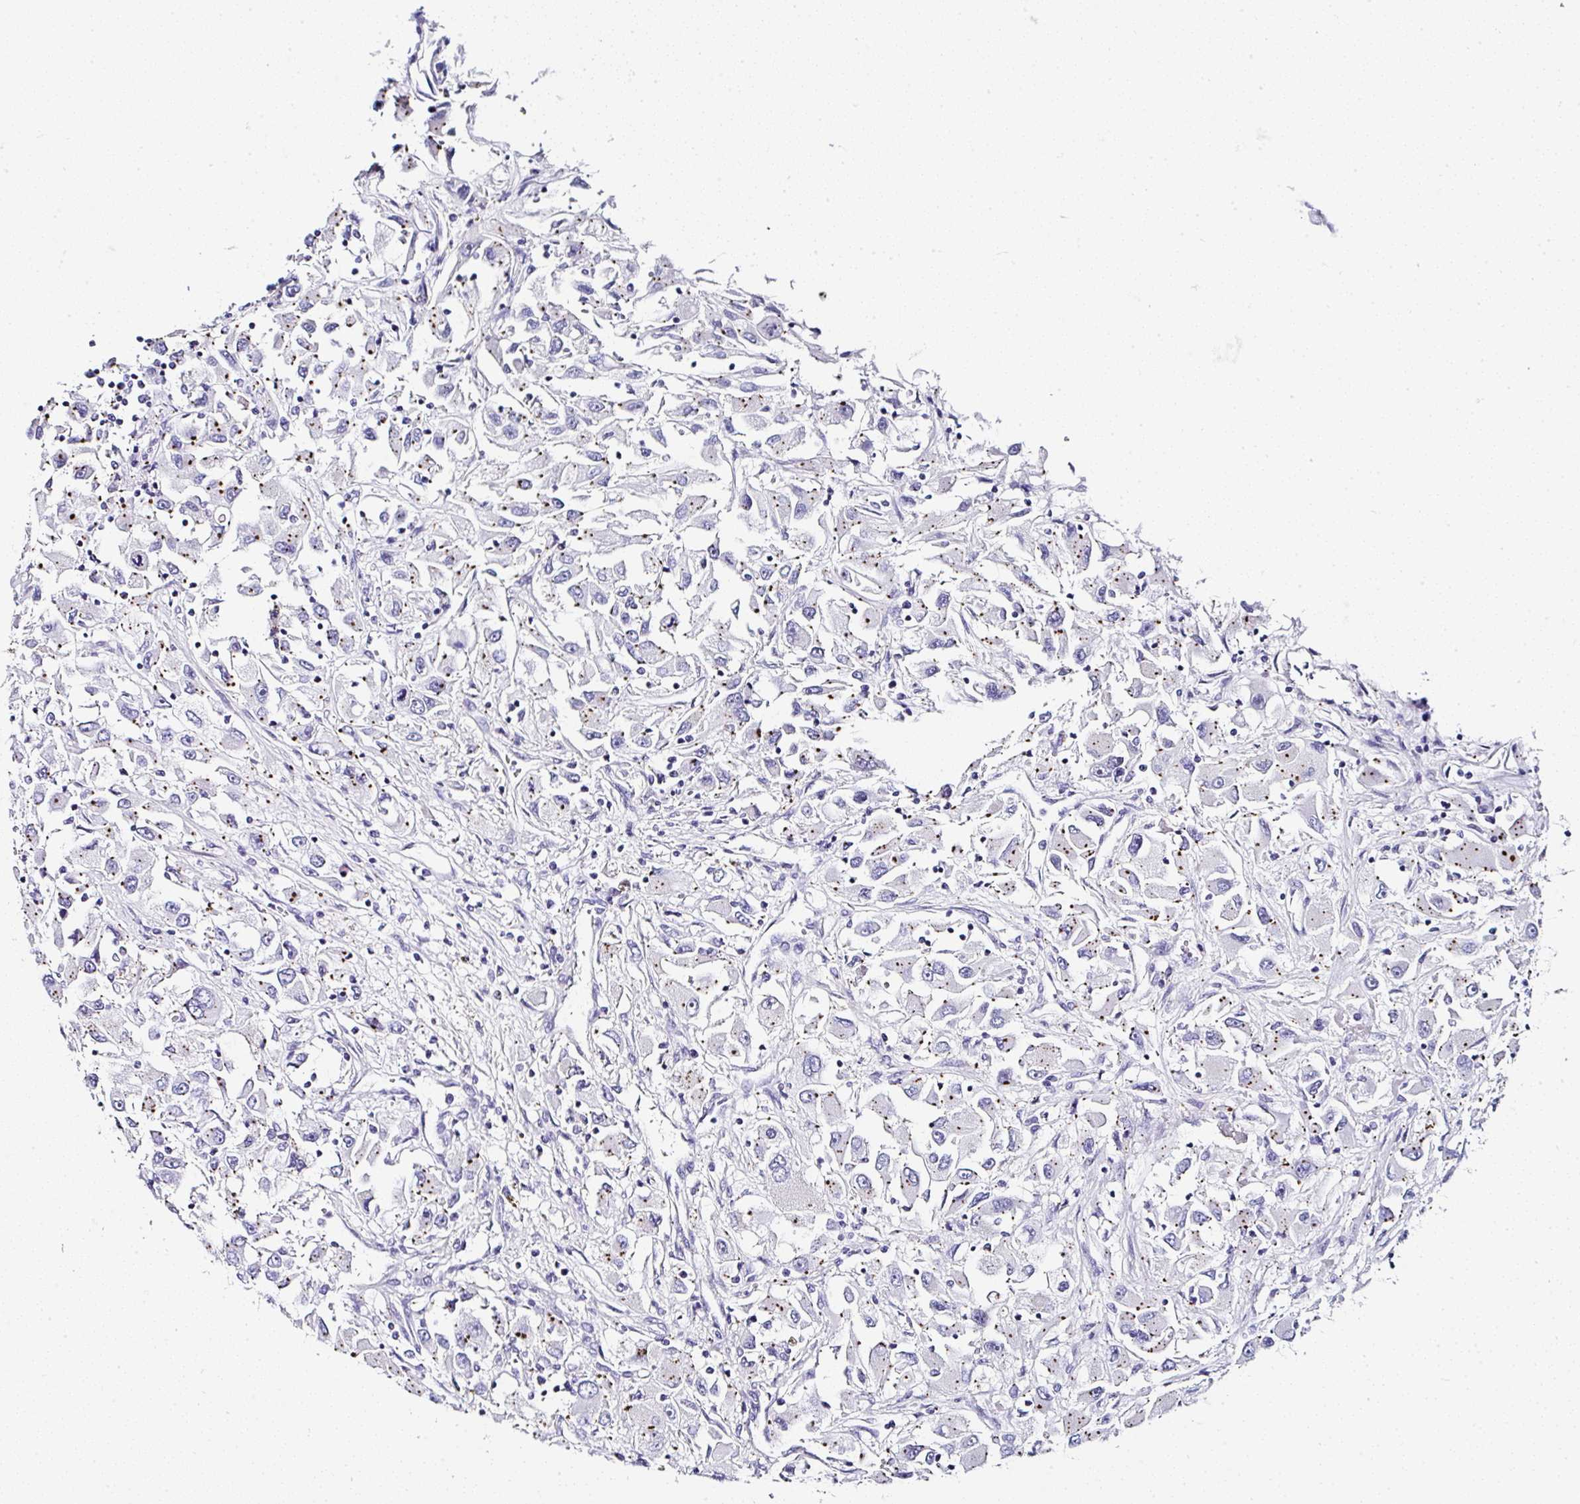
{"staining": {"intensity": "negative", "quantity": "none", "location": "none"}, "tissue": "renal cancer", "cell_type": "Tumor cells", "image_type": "cancer", "snomed": [{"axis": "morphology", "description": "Adenocarcinoma, NOS"}, {"axis": "topography", "description": "Kidney"}], "caption": "The histopathology image displays no significant staining in tumor cells of adenocarcinoma (renal).", "gene": "PPFIA4", "patient": {"sex": "female", "age": 52}}